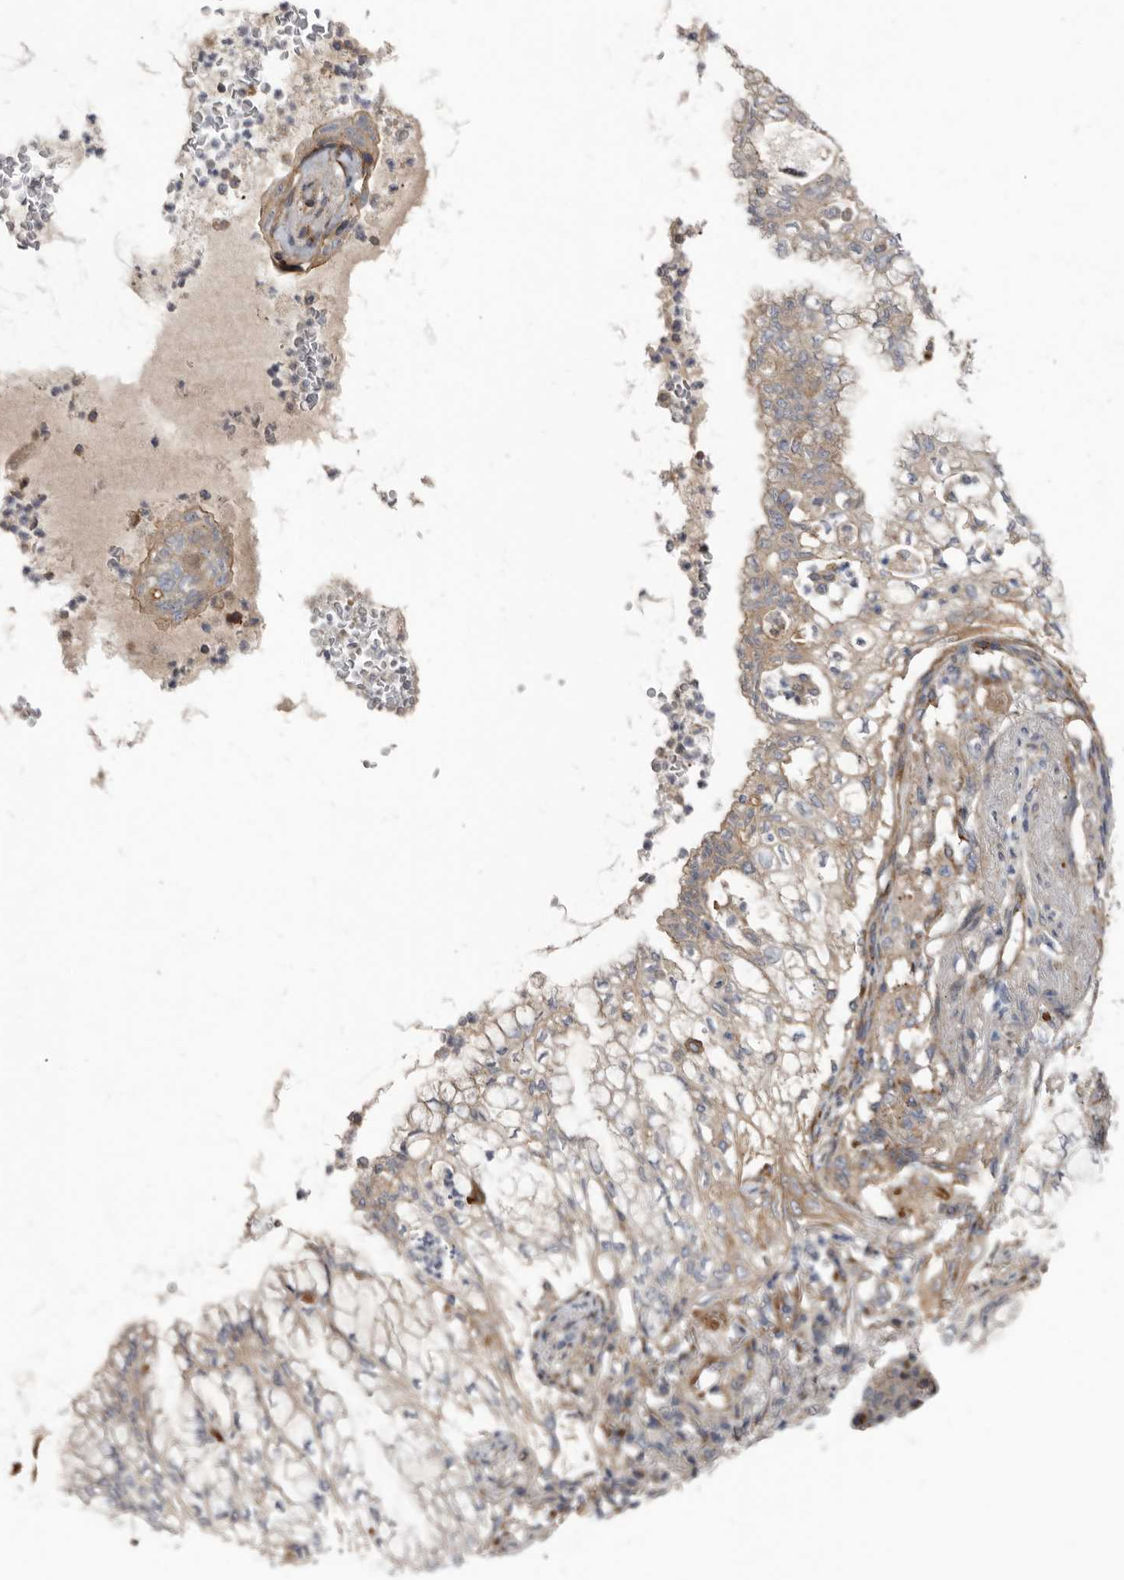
{"staining": {"intensity": "weak", "quantity": "25%-75%", "location": "cytoplasmic/membranous"}, "tissue": "lung cancer", "cell_type": "Tumor cells", "image_type": "cancer", "snomed": [{"axis": "morphology", "description": "Adenocarcinoma, NOS"}, {"axis": "topography", "description": "Lung"}], "caption": "An image showing weak cytoplasmic/membranous staining in approximately 25%-75% of tumor cells in lung cancer, as visualized by brown immunohistochemical staining.", "gene": "LUZP1", "patient": {"sex": "female", "age": 70}}